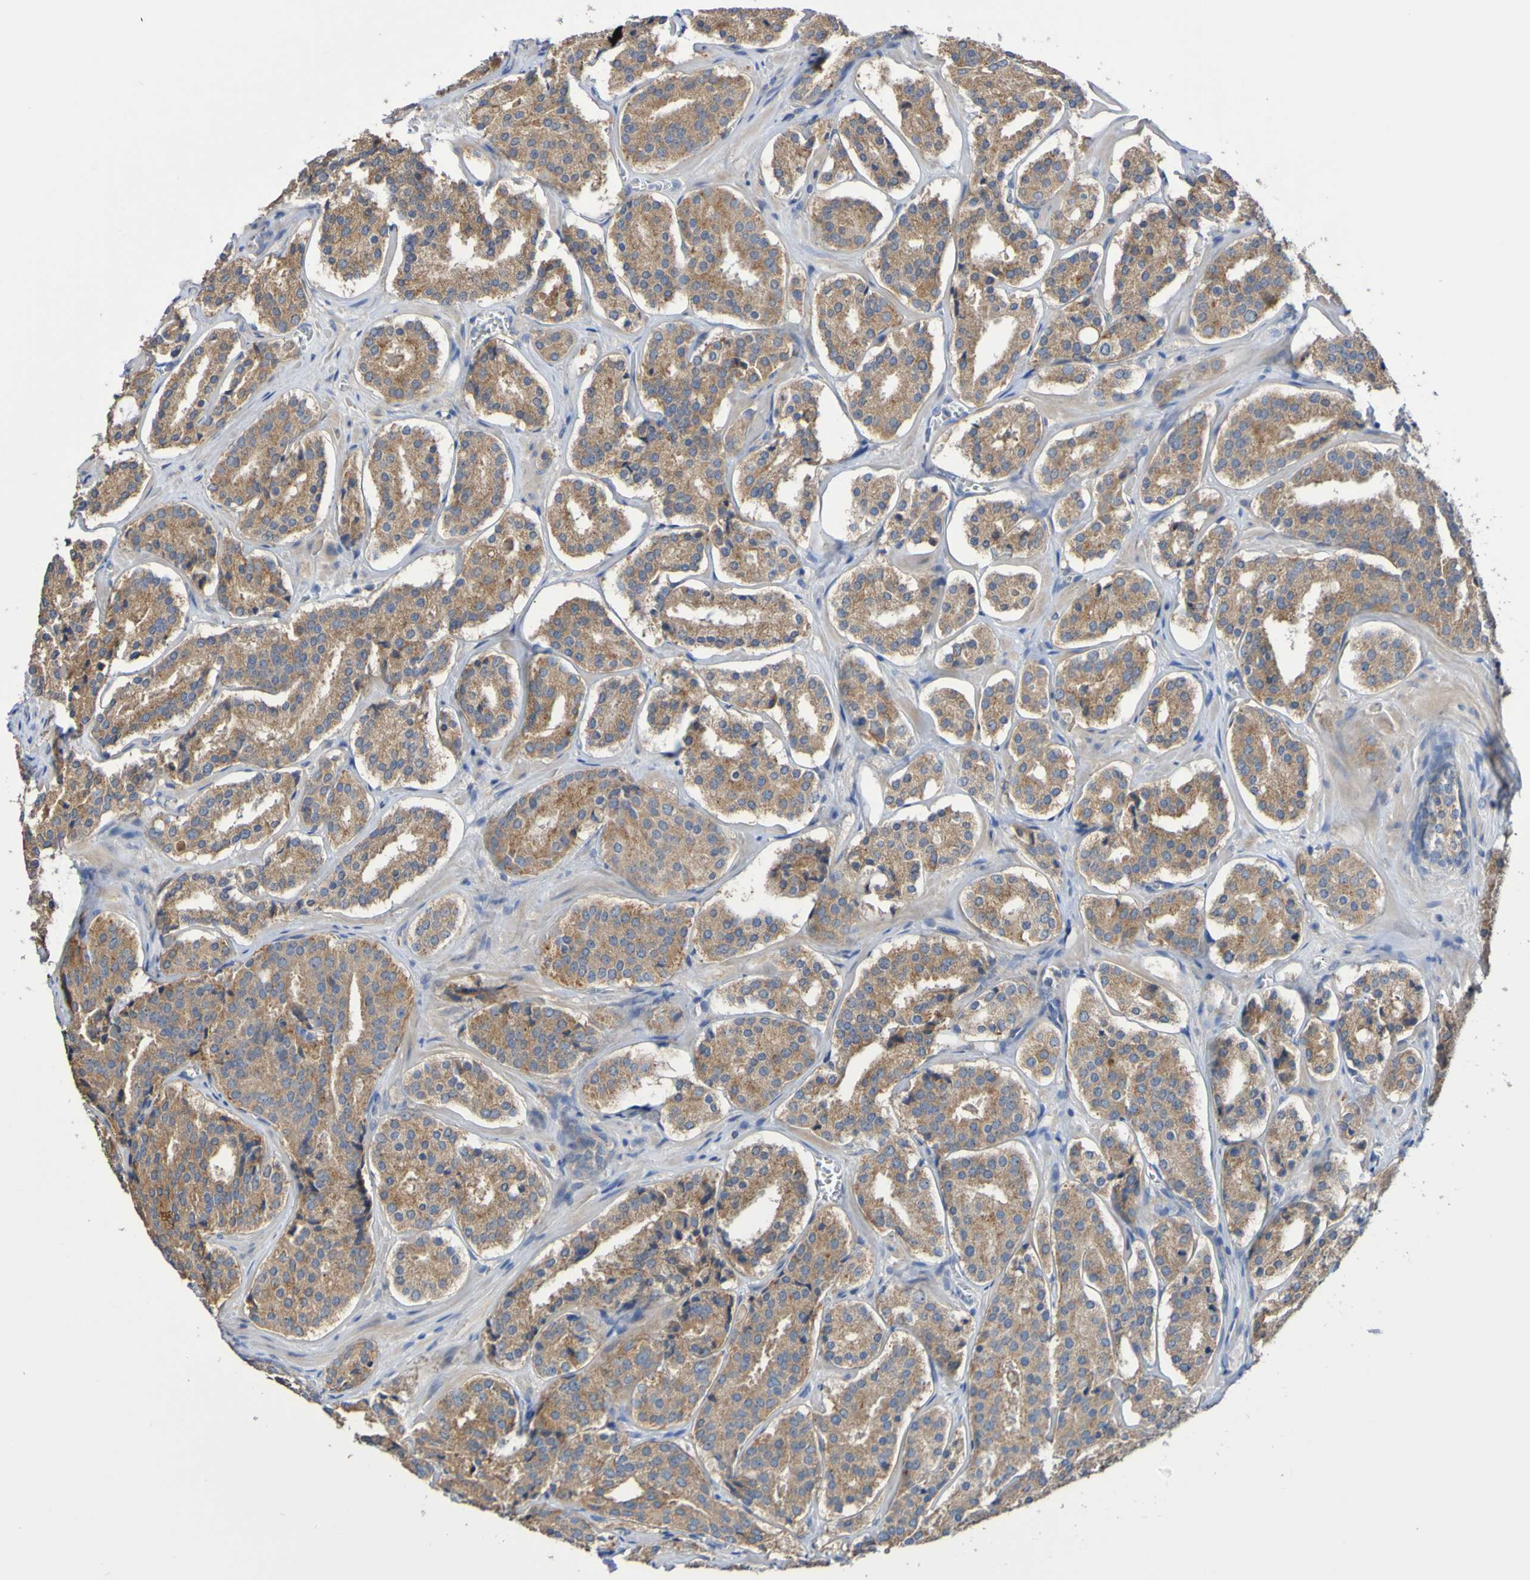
{"staining": {"intensity": "moderate", "quantity": ">75%", "location": "cytoplasmic/membranous"}, "tissue": "prostate cancer", "cell_type": "Tumor cells", "image_type": "cancer", "snomed": [{"axis": "morphology", "description": "Adenocarcinoma, High grade"}, {"axis": "topography", "description": "Prostate"}], "caption": "High-power microscopy captured an immunohistochemistry (IHC) micrograph of prostate cancer (high-grade adenocarcinoma), revealing moderate cytoplasmic/membranous expression in about >75% of tumor cells. Using DAB (3,3'-diaminobenzidine) (brown) and hematoxylin (blue) stains, captured at high magnification using brightfield microscopy.", "gene": "PHYH", "patient": {"sex": "male", "age": 60}}